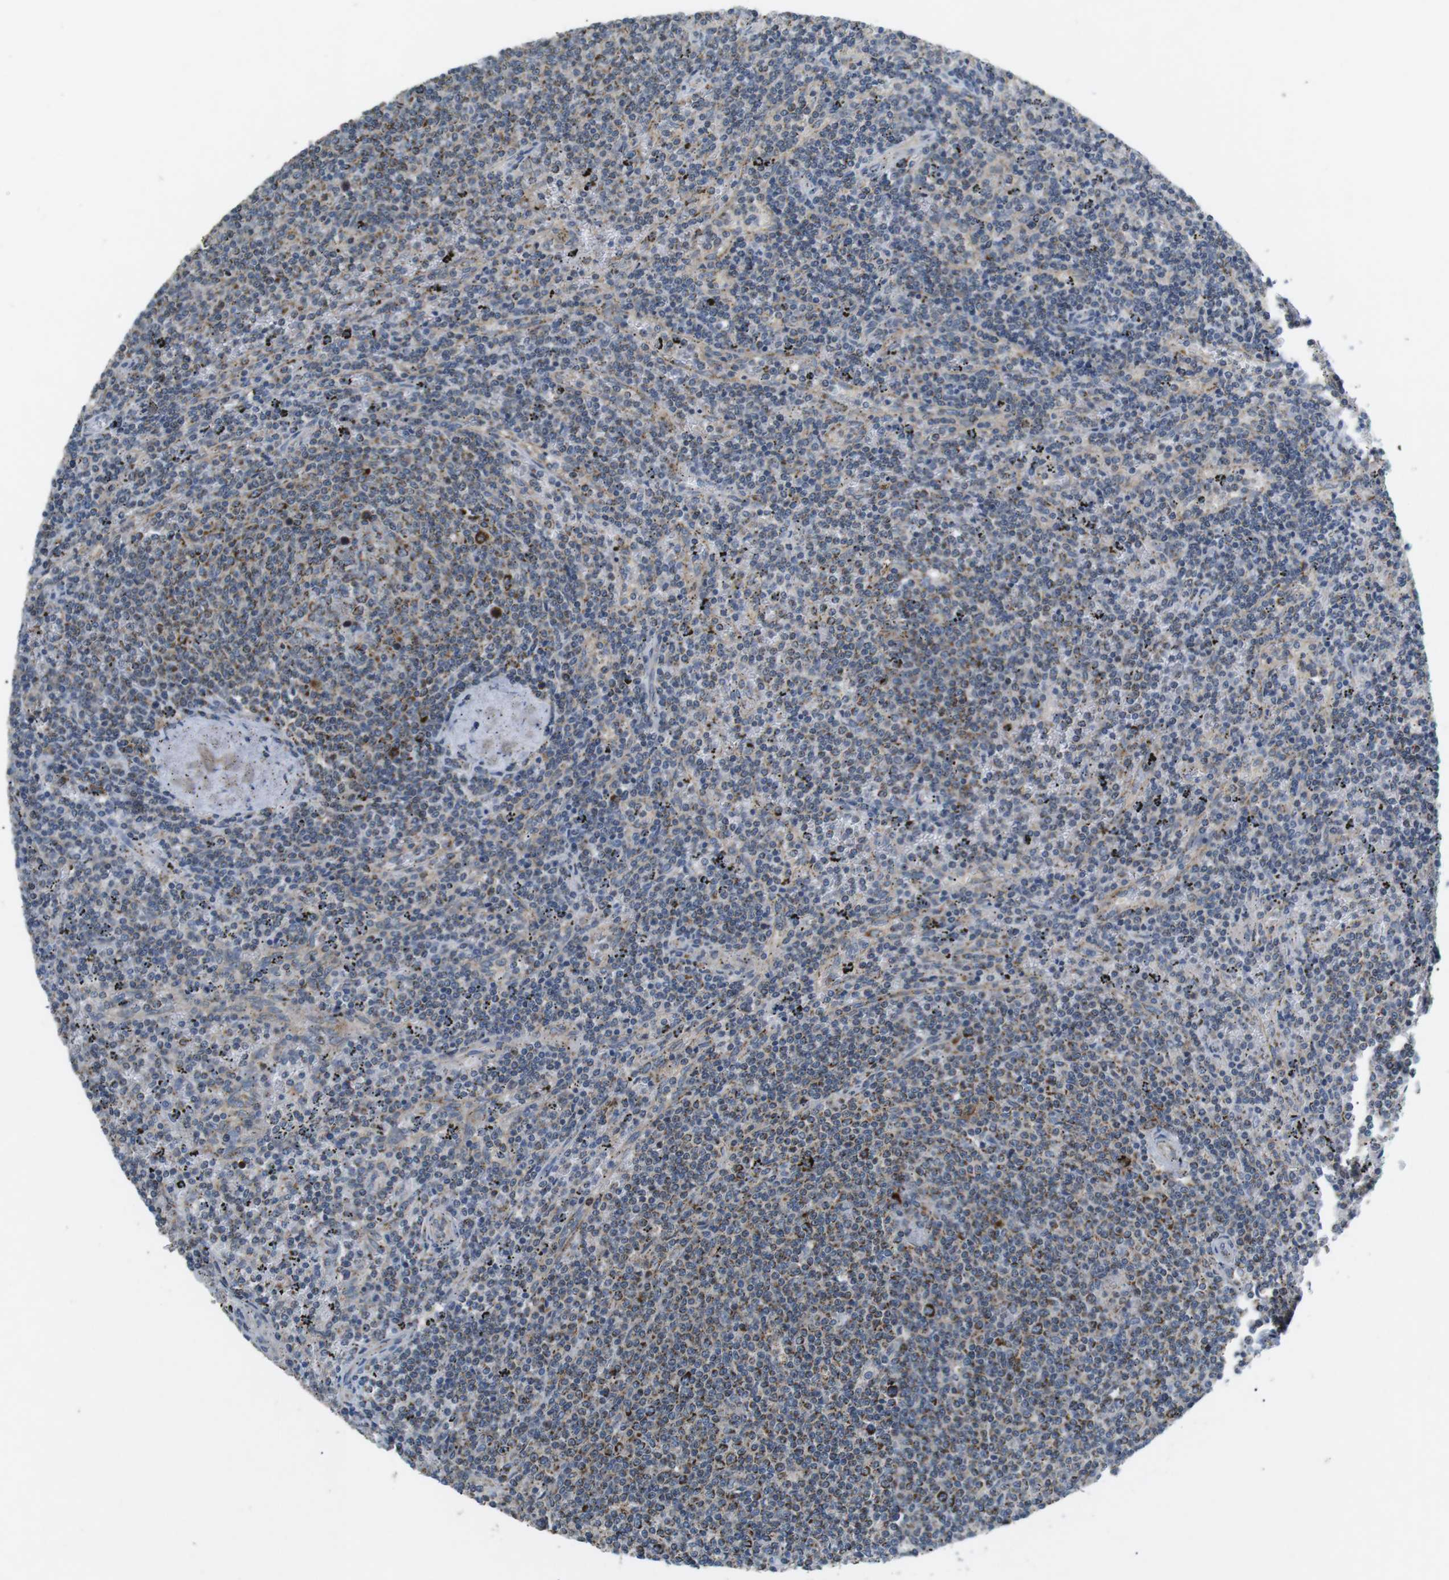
{"staining": {"intensity": "moderate", "quantity": "25%-75%", "location": "cytoplasmic/membranous"}, "tissue": "lymphoma", "cell_type": "Tumor cells", "image_type": "cancer", "snomed": [{"axis": "morphology", "description": "Malignant lymphoma, non-Hodgkin's type, Low grade"}, {"axis": "topography", "description": "Spleen"}], "caption": "IHC staining of lymphoma, which reveals medium levels of moderate cytoplasmic/membranous expression in approximately 25%-75% of tumor cells indicating moderate cytoplasmic/membranous protein staining. The staining was performed using DAB (3,3'-diaminobenzidine) (brown) for protein detection and nuclei were counterstained in hematoxylin (blue).", "gene": "BACE1", "patient": {"sex": "female", "age": 50}}